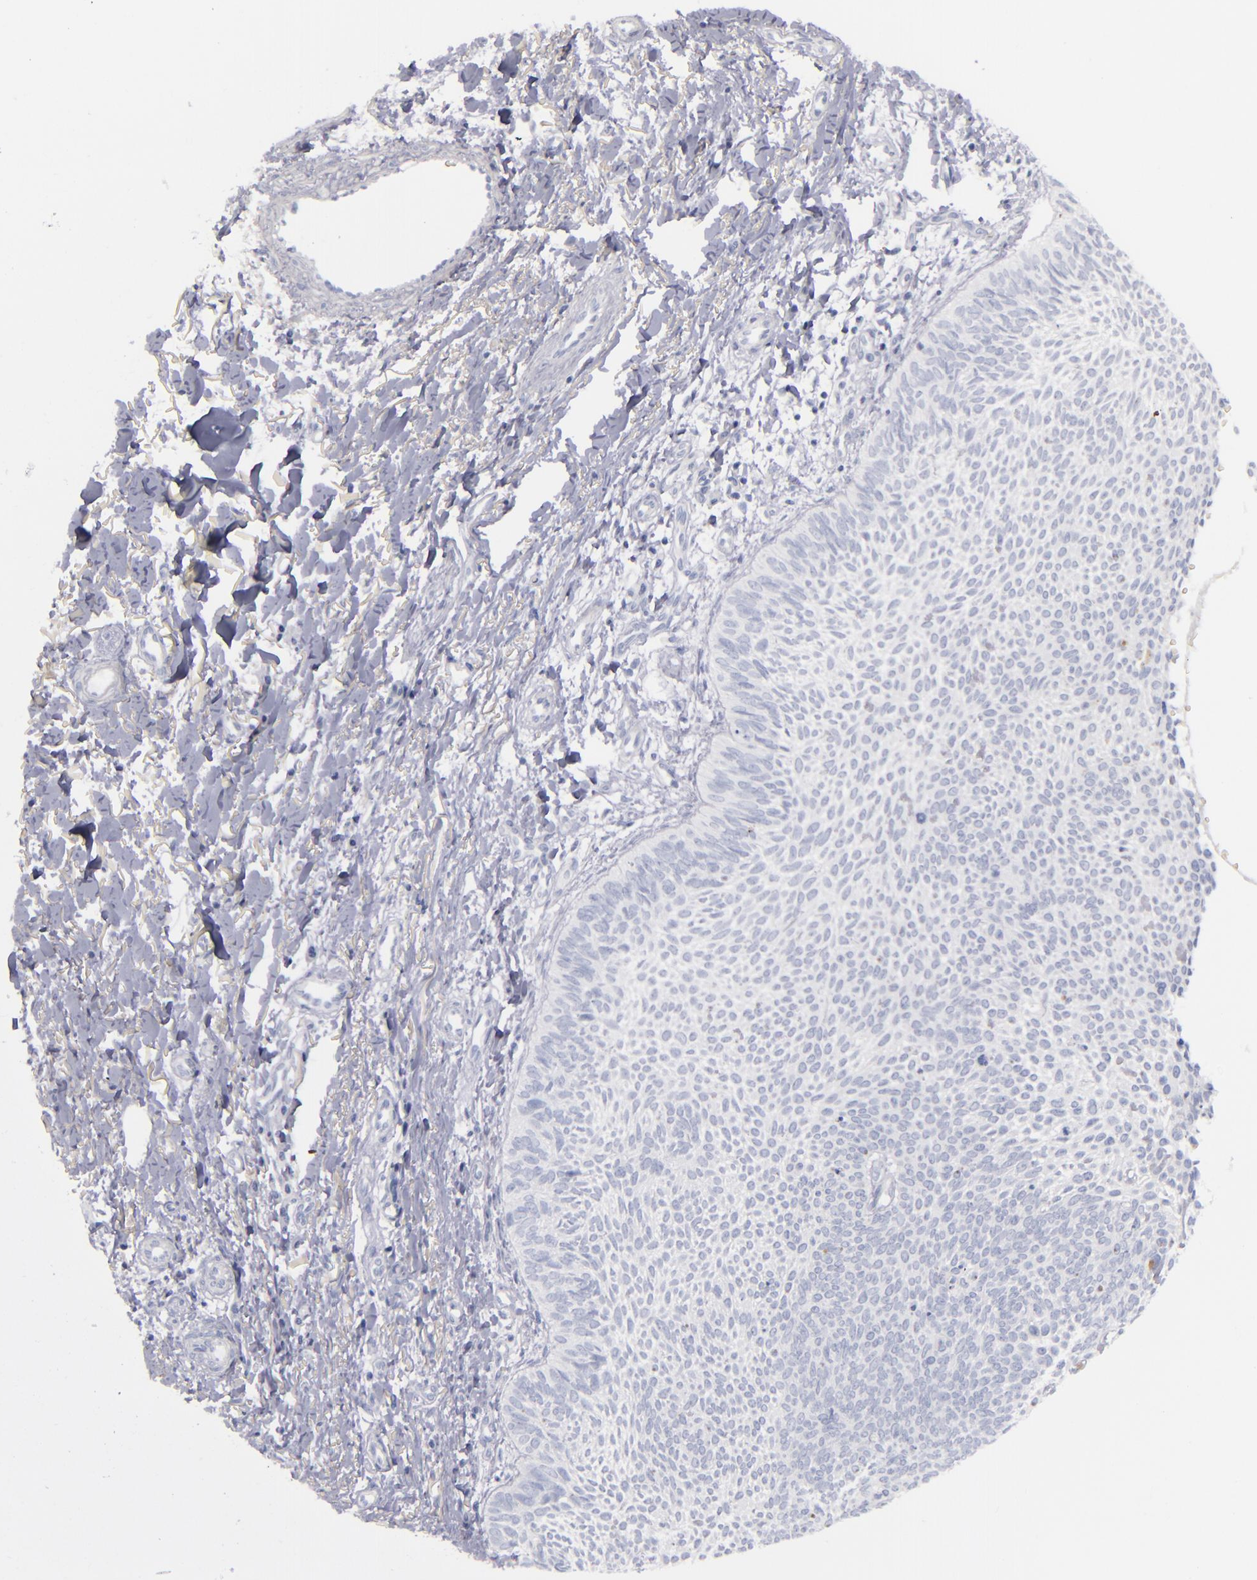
{"staining": {"intensity": "negative", "quantity": "none", "location": "none"}, "tissue": "skin cancer", "cell_type": "Tumor cells", "image_type": "cancer", "snomed": [{"axis": "morphology", "description": "Basal cell carcinoma"}, {"axis": "topography", "description": "Skin"}], "caption": "This photomicrograph is of skin cancer stained with IHC to label a protein in brown with the nuclei are counter-stained blue. There is no positivity in tumor cells.", "gene": "CD22", "patient": {"sex": "male", "age": 84}}